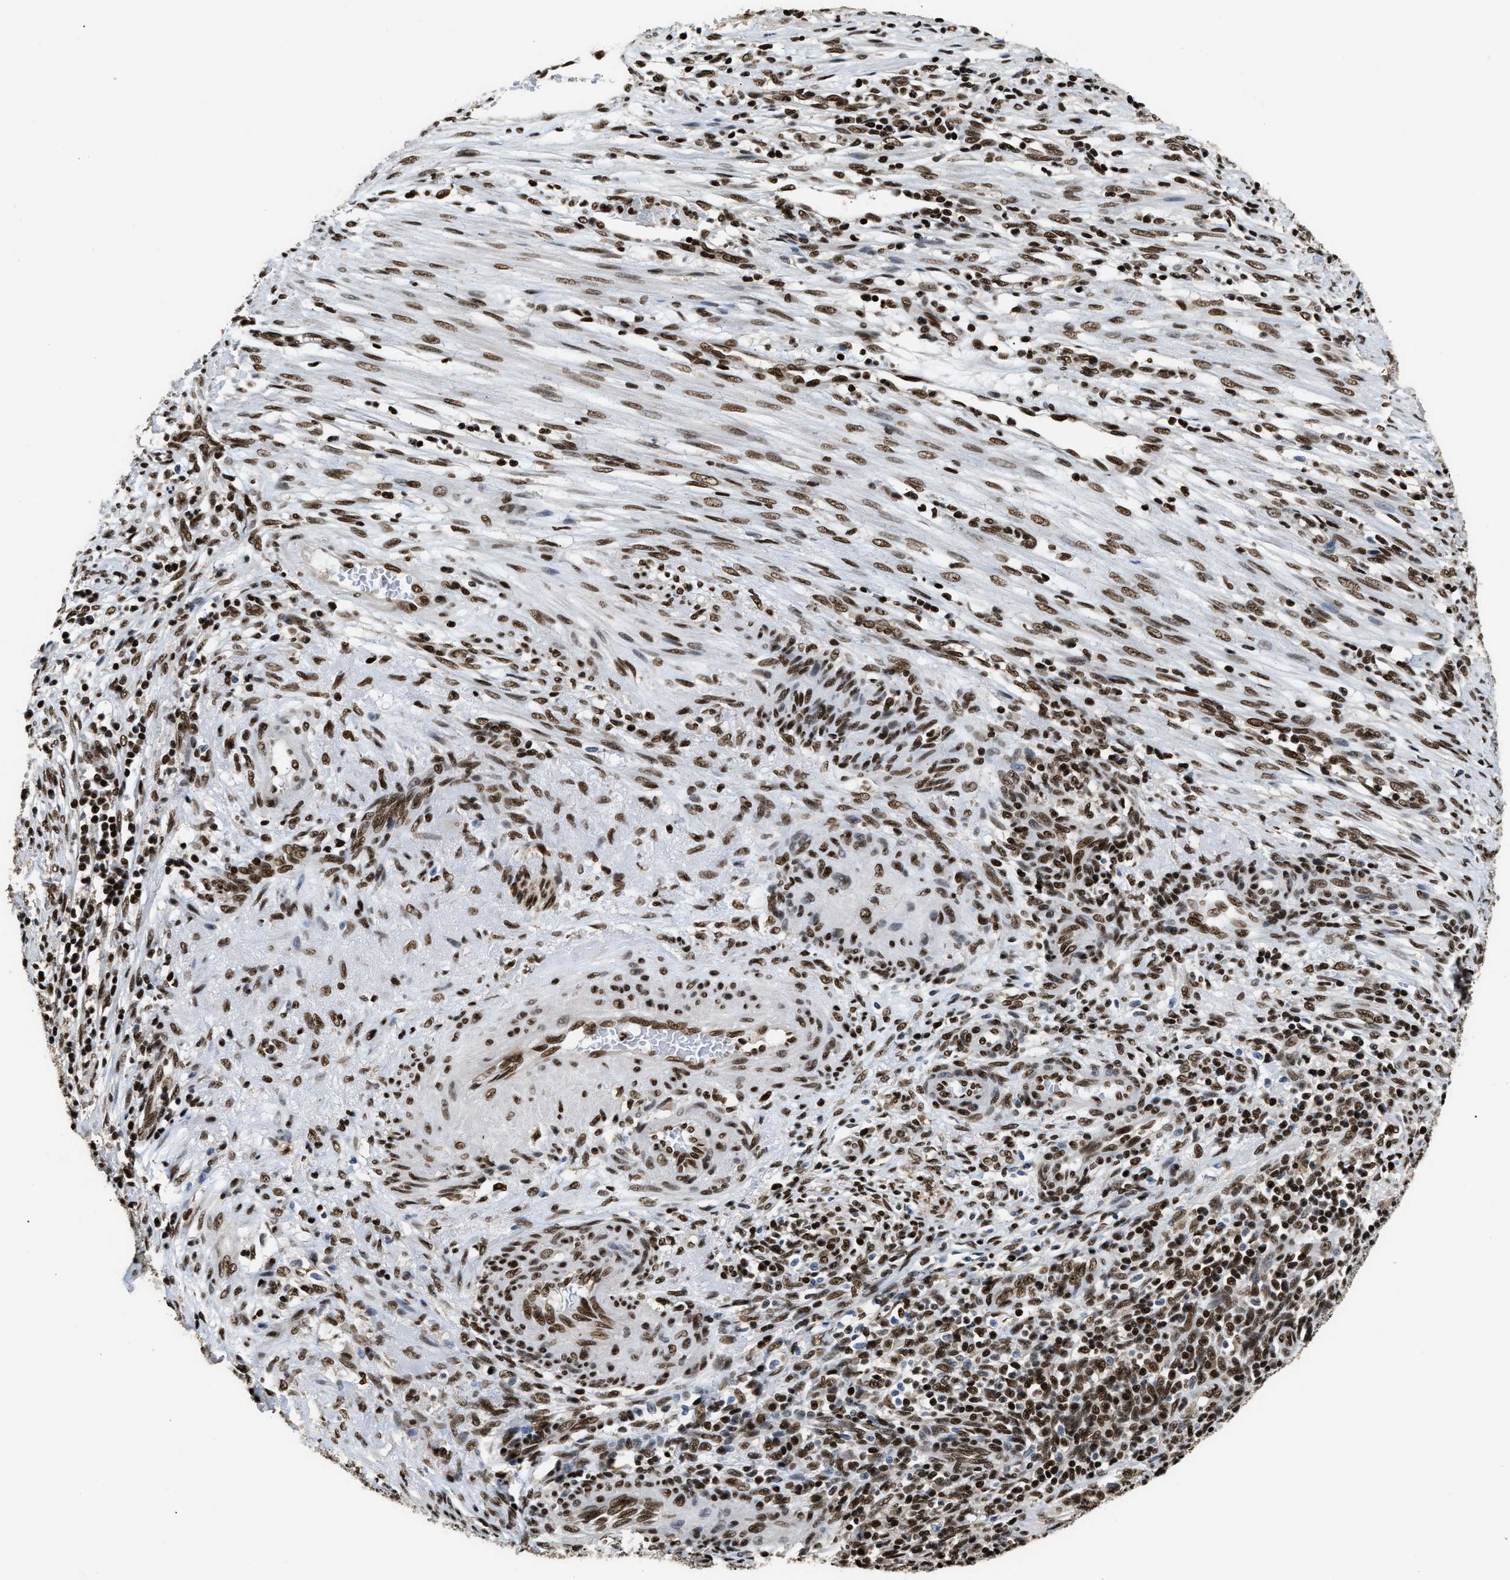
{"staining": {"intensity": "moderate", "quantity": ">75%", "location": "nuclear"}, "tissue": "cervical cancer", "cell_type": "Tumor cells", "image_type": "cancer", "snomed": [{"axis": "morphology", "description": "Squamous cell carcinoma, NOS"}, {"axis": "topography", "description": "Cervix"}], "caption": "Tumor cells reveal medium levels of moderate nuclear positivity in about >75% of cells in cervical cancer (squamous cell carcinoma).", "gene": "RAD21", "patient": {"sex": "female", "age": 70}}